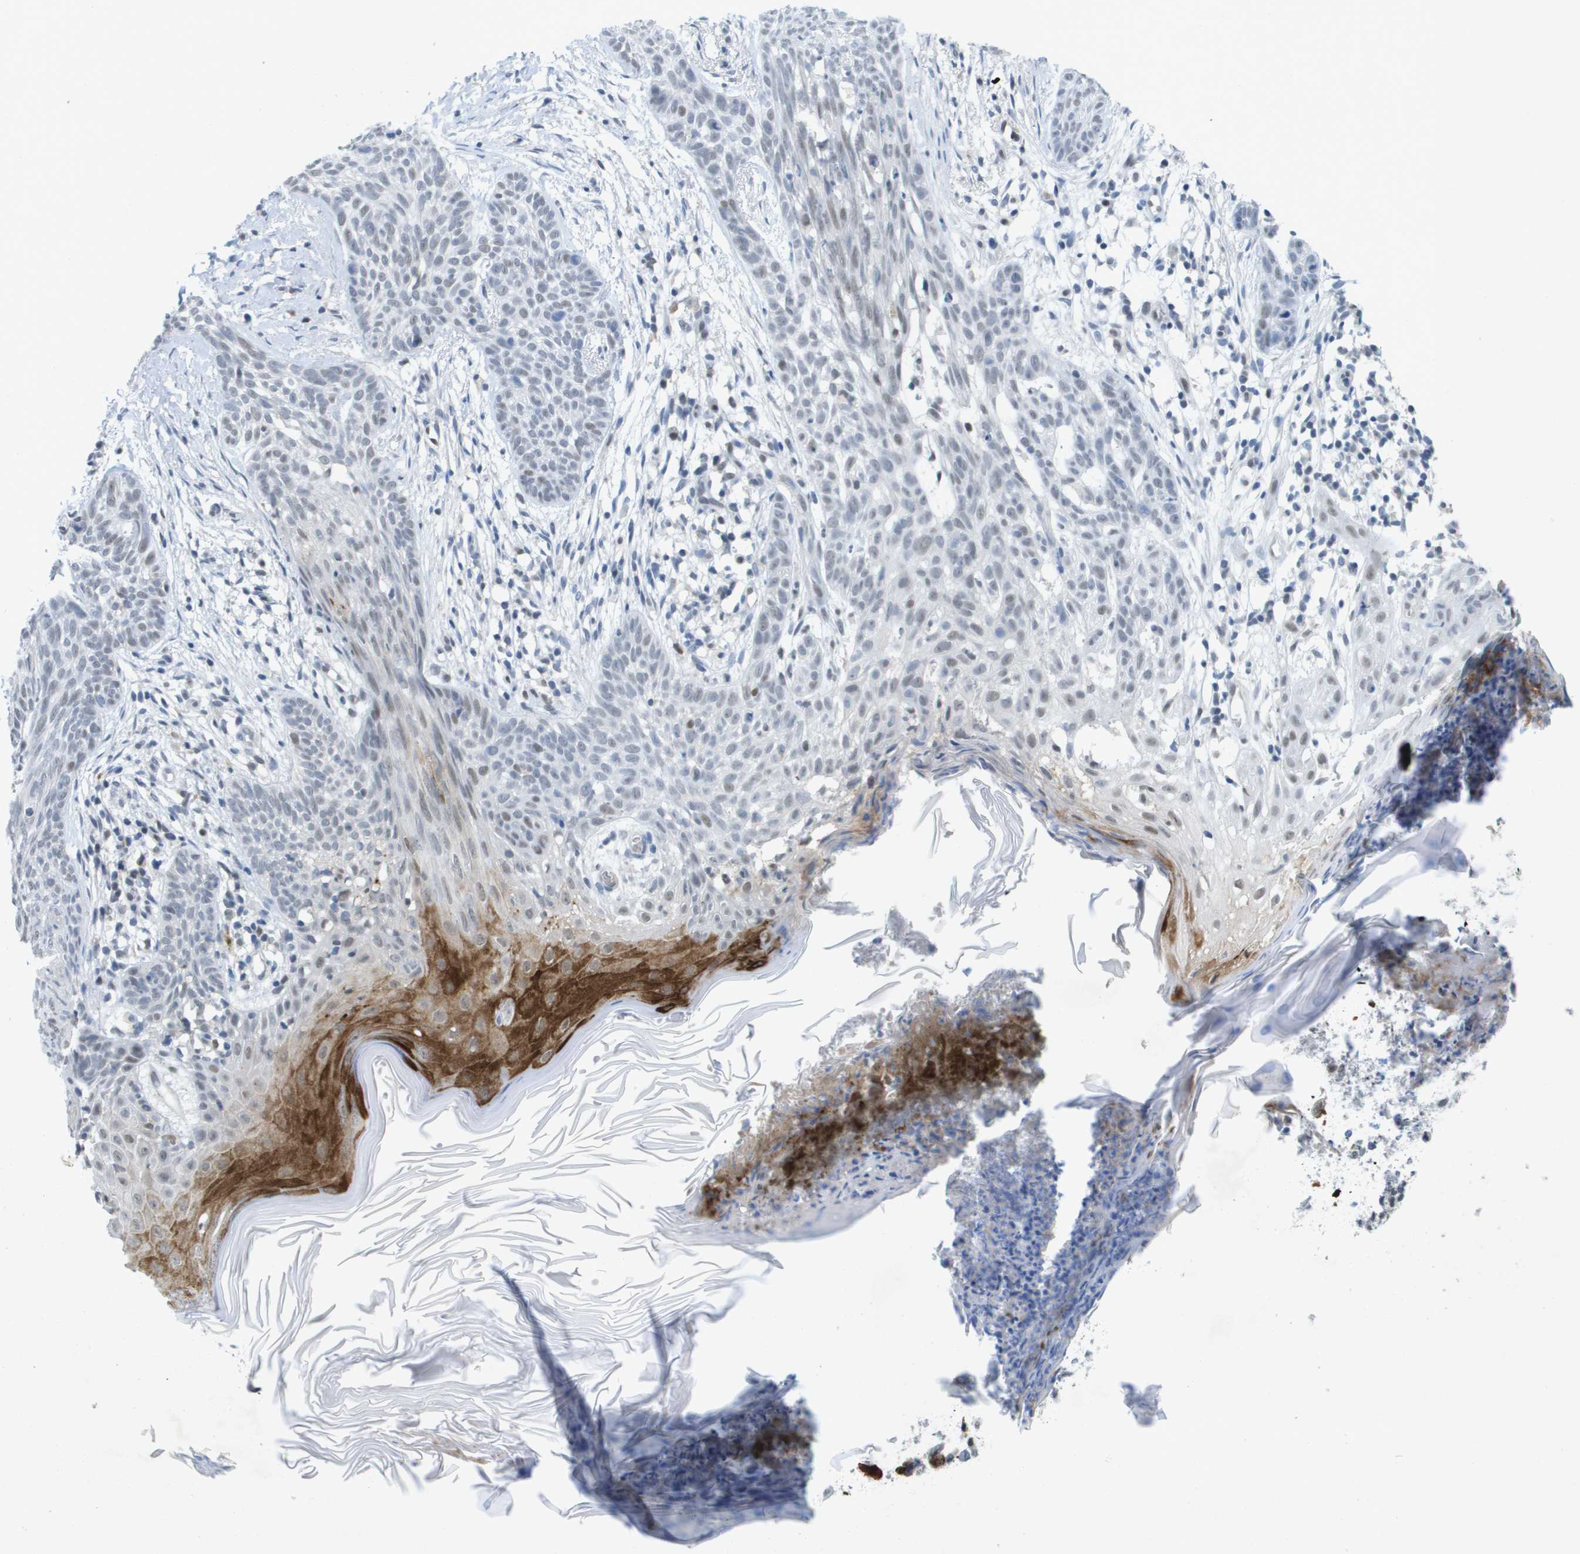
{"staining": {"intensity": "weak", "quantity": "<25%", "location": "nuclear"}, "tissue": "skin cancer", "cell_type": "Tumor cells", "image_type": "cancer", "snomed": [{"axis": "morphology", "description": "Basal cell carcinoma"}, {"axis": "topography", "description": "Skin"}], "caption": "An immunohistochemistry (IHC) micrograph of basal cell carcinoma (skin) is shown. There is no staining in tumor cells of basal cell carcinoma (skin).", "gene": "TP53RK", "patient": {"sex": "female", "age": 59}}